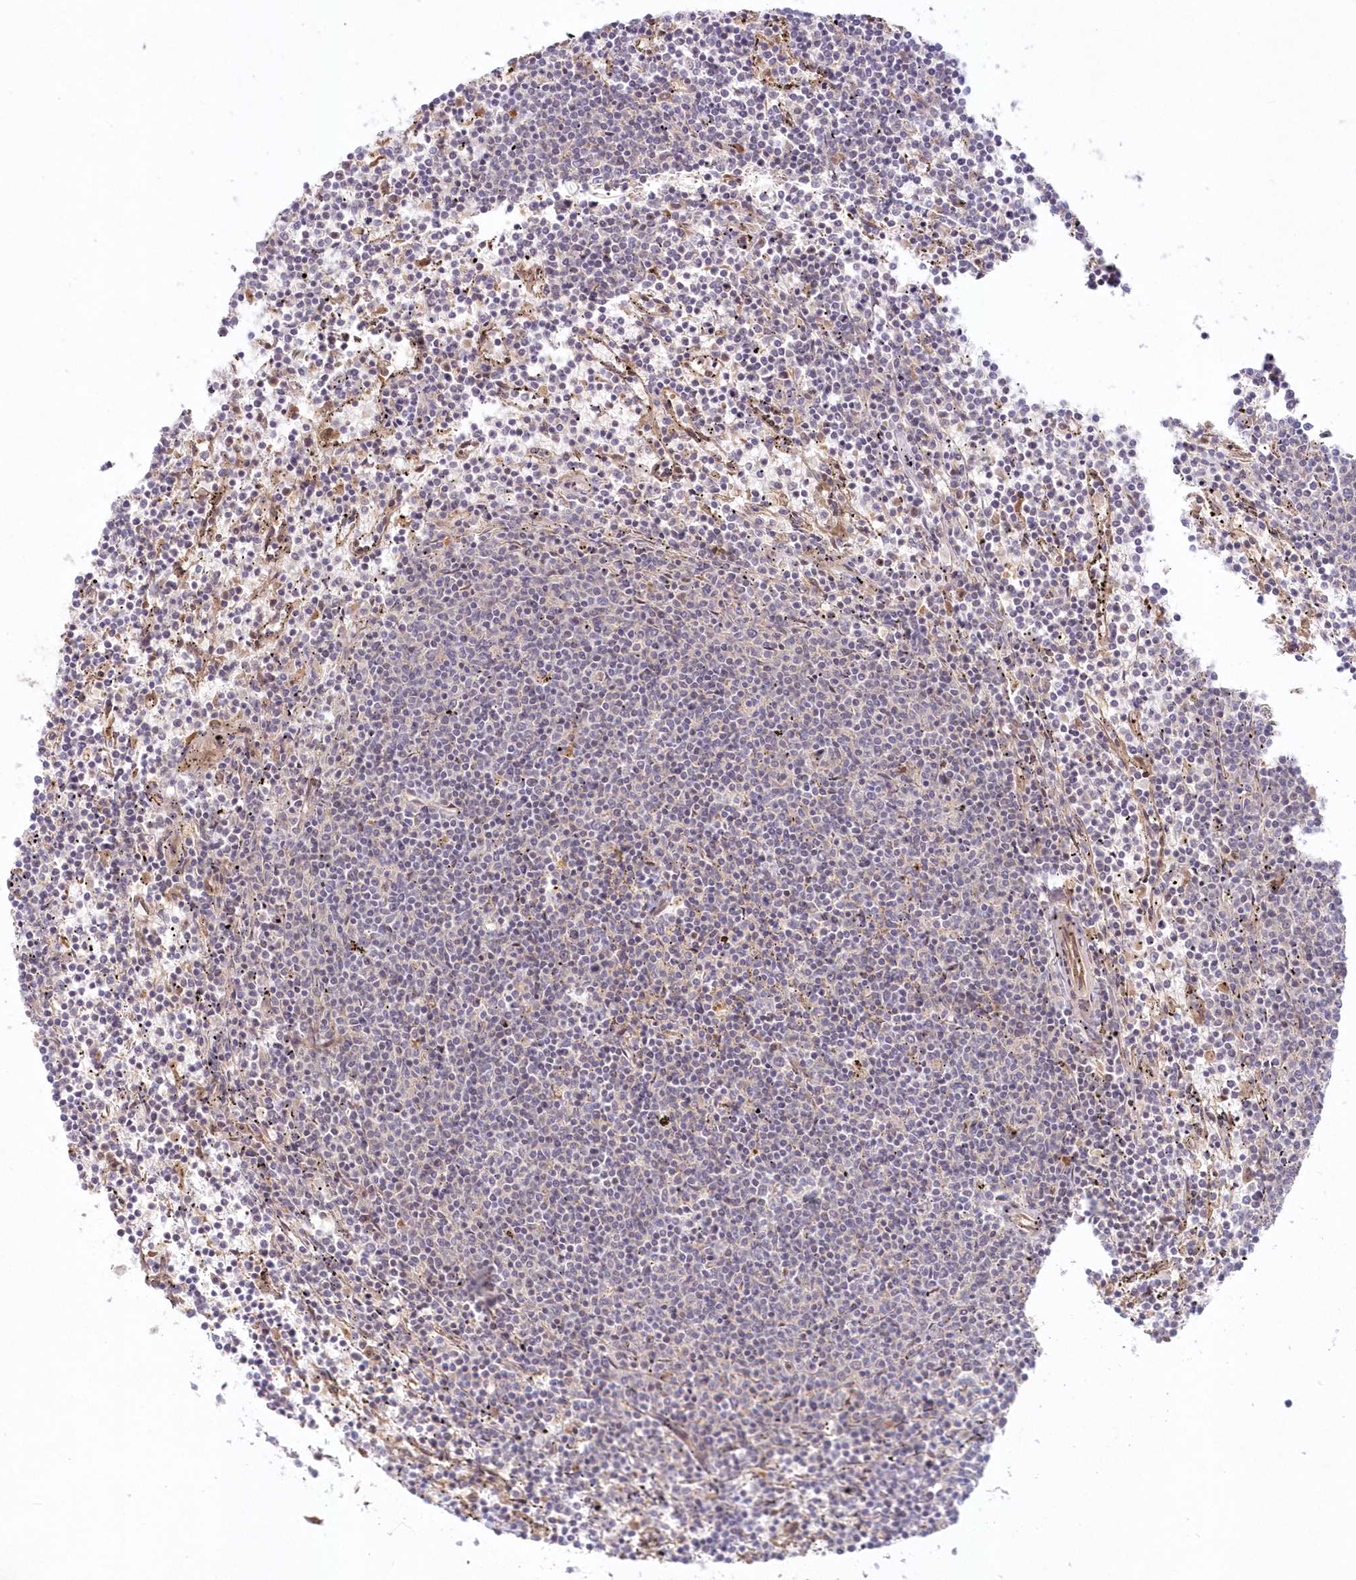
{"staining": {"intensity": "negative", "quantity": "none", "location": "none"}, "tissue": "lymphoma", "cell_type": "Tumor cells", "image_type": "cancer", "snomed": [{"axis": "morphology", "description": "Malignant lymphoma, non-Hodgkin's type, Low grade"}, {"axis": "topography", "description": "Spleen"}], "caption": "Tumor cells are negative for protein expression in human low-grade malignant lymphoma, non-Hodgkin's type.", "gene": "GBE1", "patient": {"sex": "female", "age": 50}}